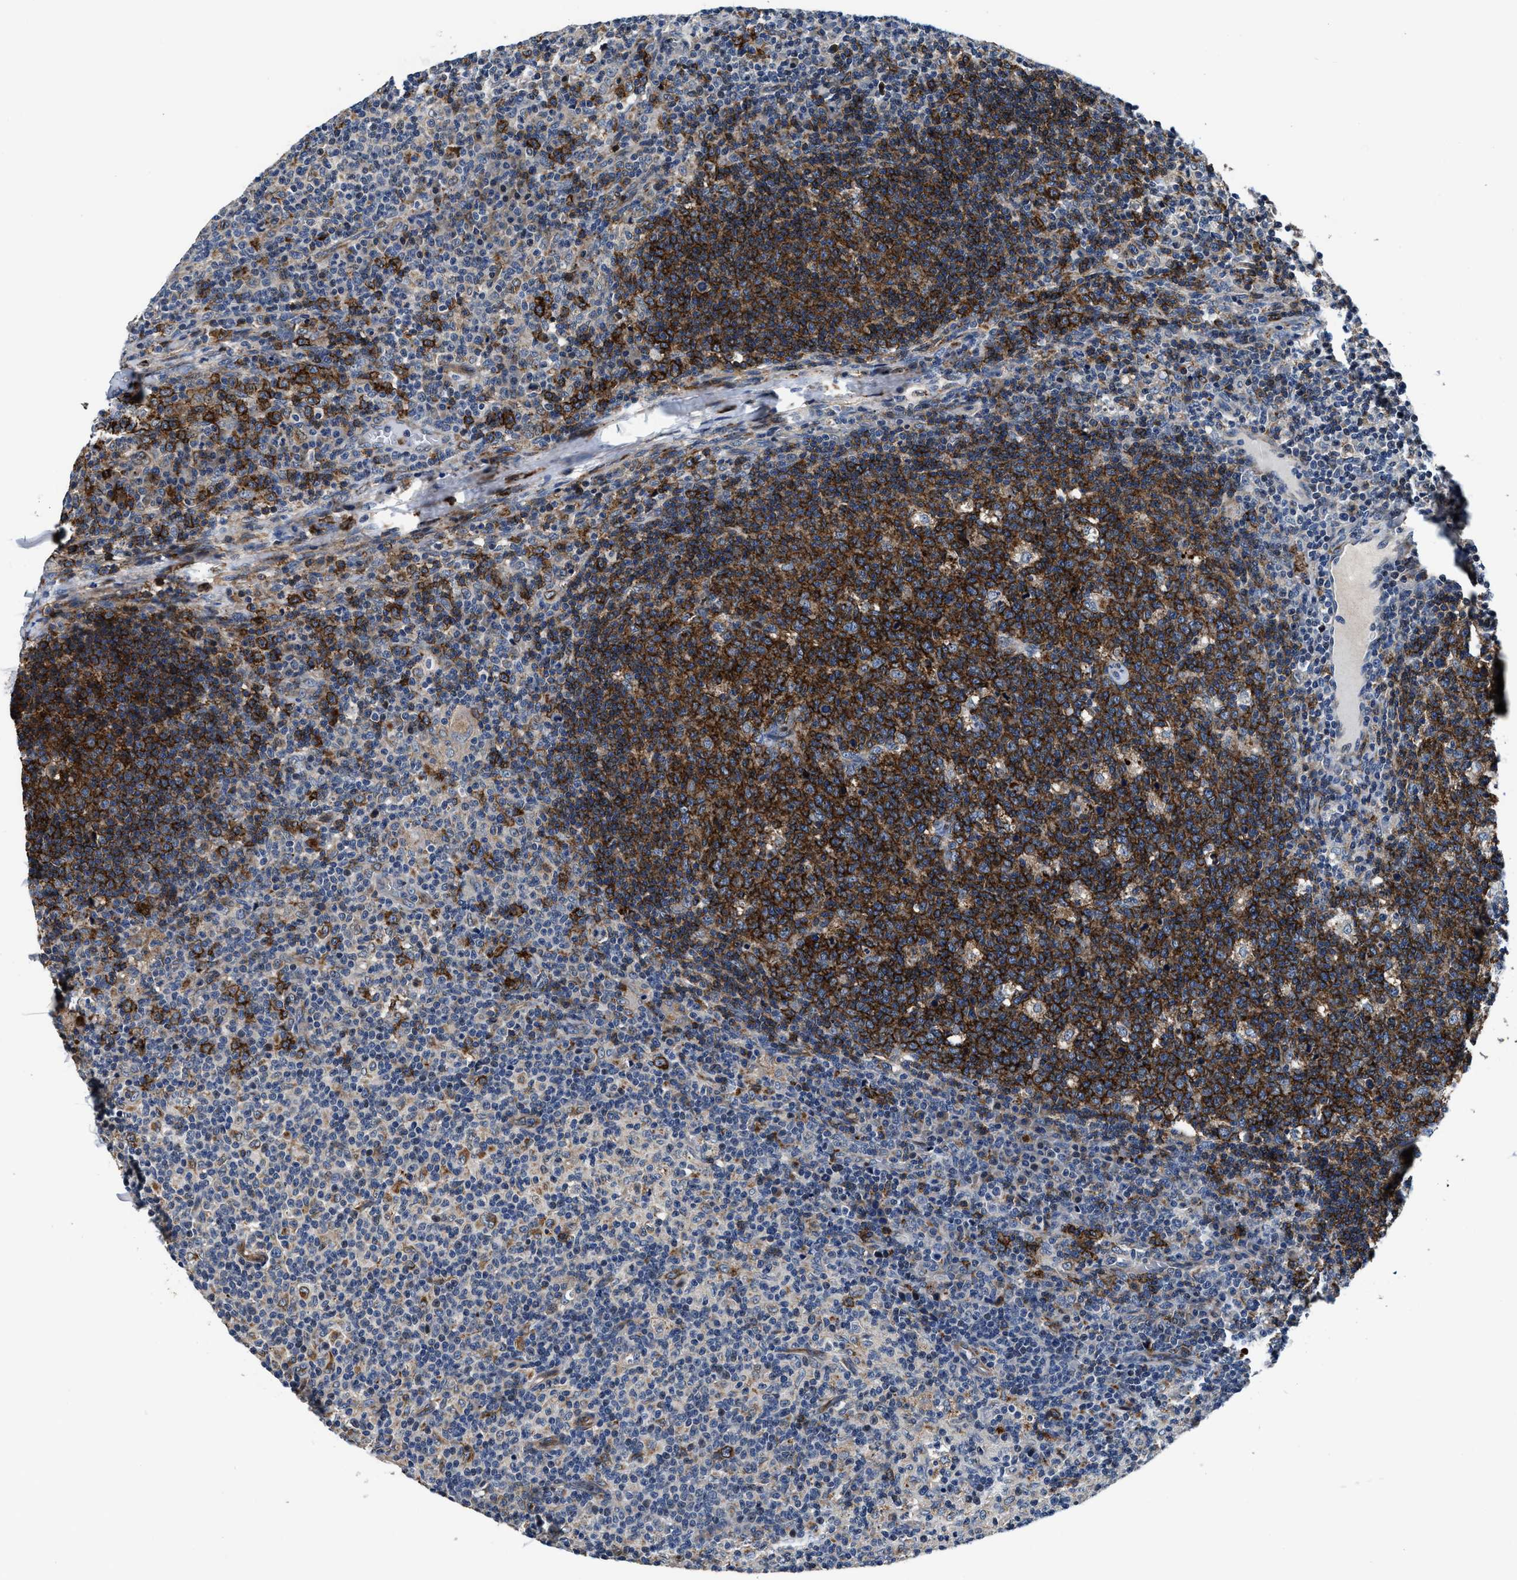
{"staining": {"intensity": "strong", "quantity": ">75%", "location": "cytoplasmic/membranous"}, "tissue": "lymph node", "cell_type": "Germinal center cells", "image_type": "normal", "snomed": [{"axis": "morphology", "description": "Normal tissue, NOS"}, {"axis": "morphology", "description": "Inflammation, NOS"}, {"axis": "topography", "description": "Lymph node"}], "caption": "Protein staining of normal lymph node displays strong cytoplasmic/membranous staining in about >75% of germinal center cells. The staining was performed using DAB (3,3'-diaminobenzidine), with brown indicating positive protein expression. Nuclei are stained blue with hematoxylin.", "gene": "C2orf66", "patient": {"sex": "male", "age": 55}}